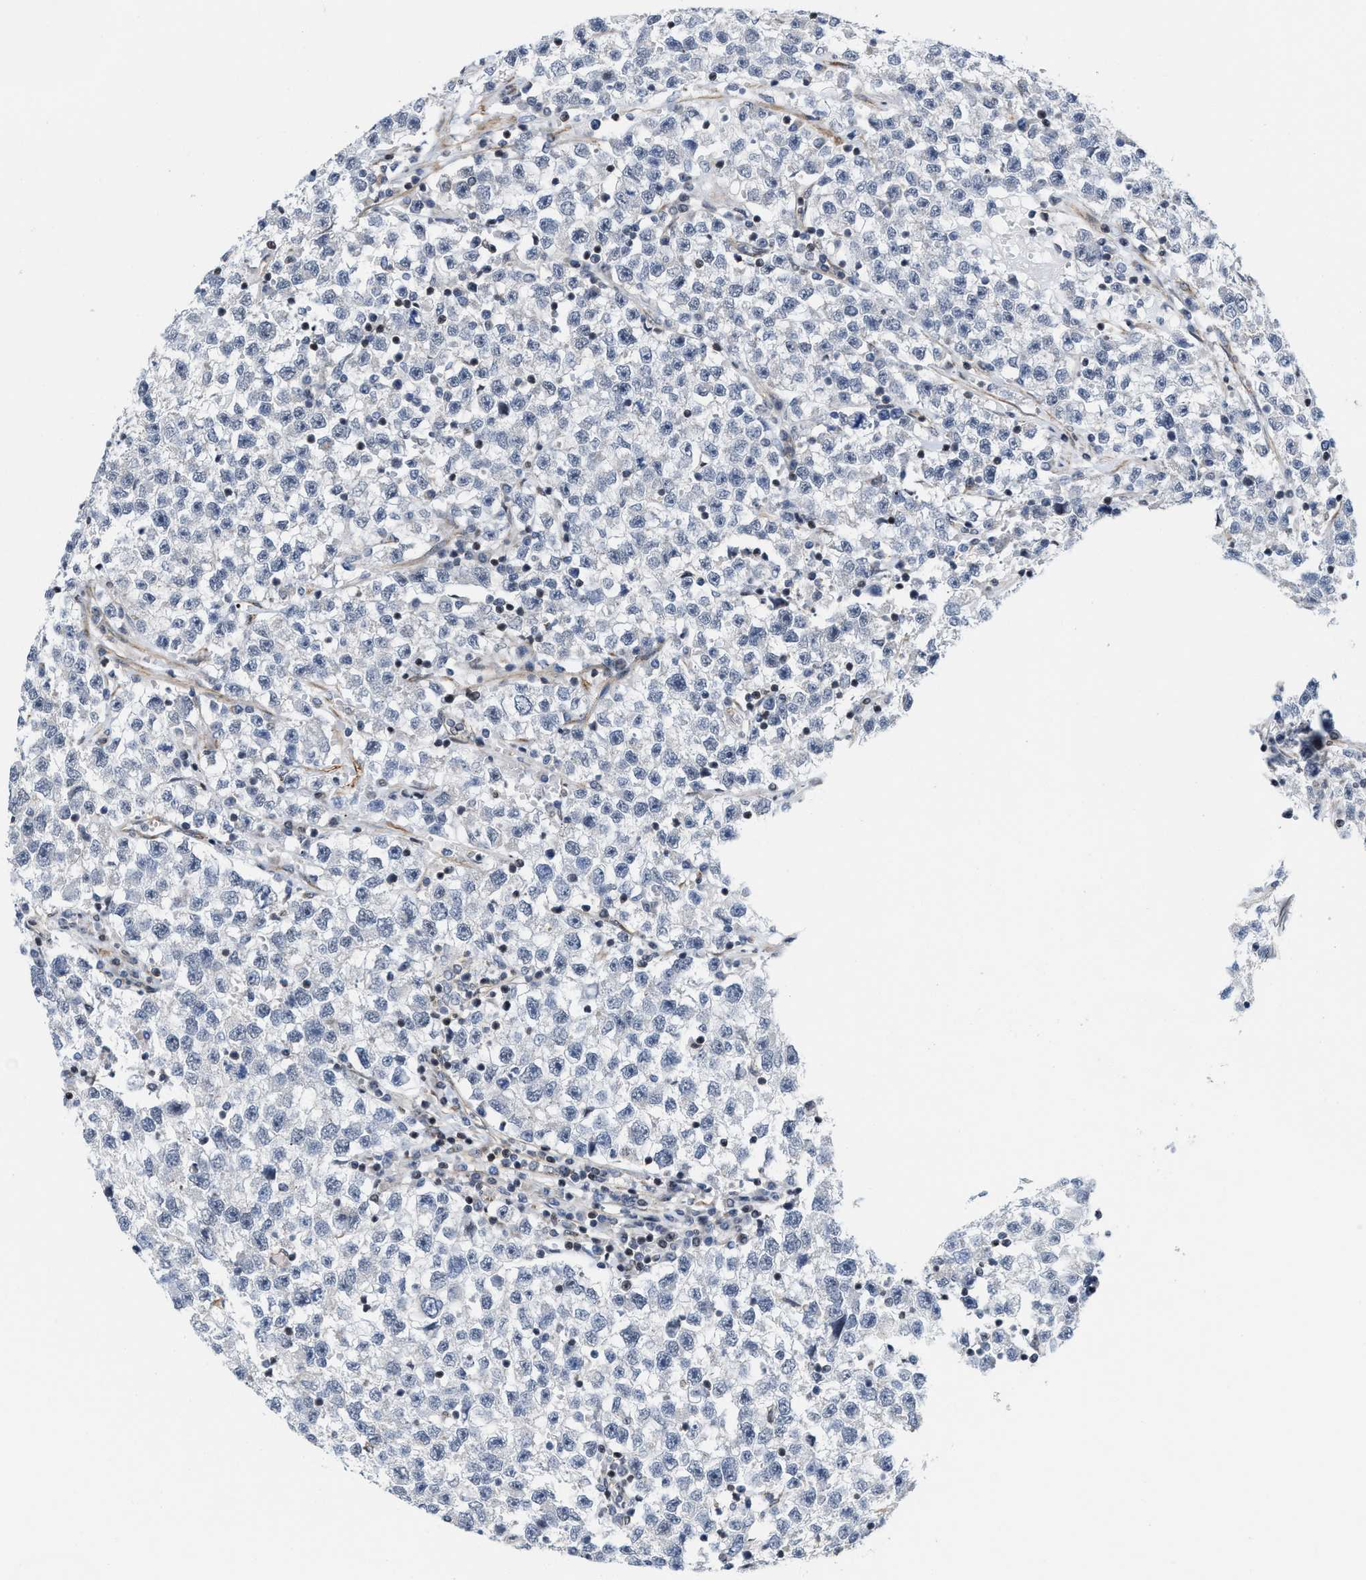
{"staining": {"intensity": "negative", "quantity": "none", "location": "none"}, "tissue": "testis cancer", "cell_type": "Tumor cells", "image_type": "cancer", "snomed": [{"axis": "morphology", "description": "Seminoma, NOS"}, {"axis": "topography", "description": "Testis"}], "caption": "Testis cancer was stained to show a protein in brown. There is no significant staining in tumor cells.", "gene": "TGFB1I1", "patient": {"sex": "male", "age": 22}}